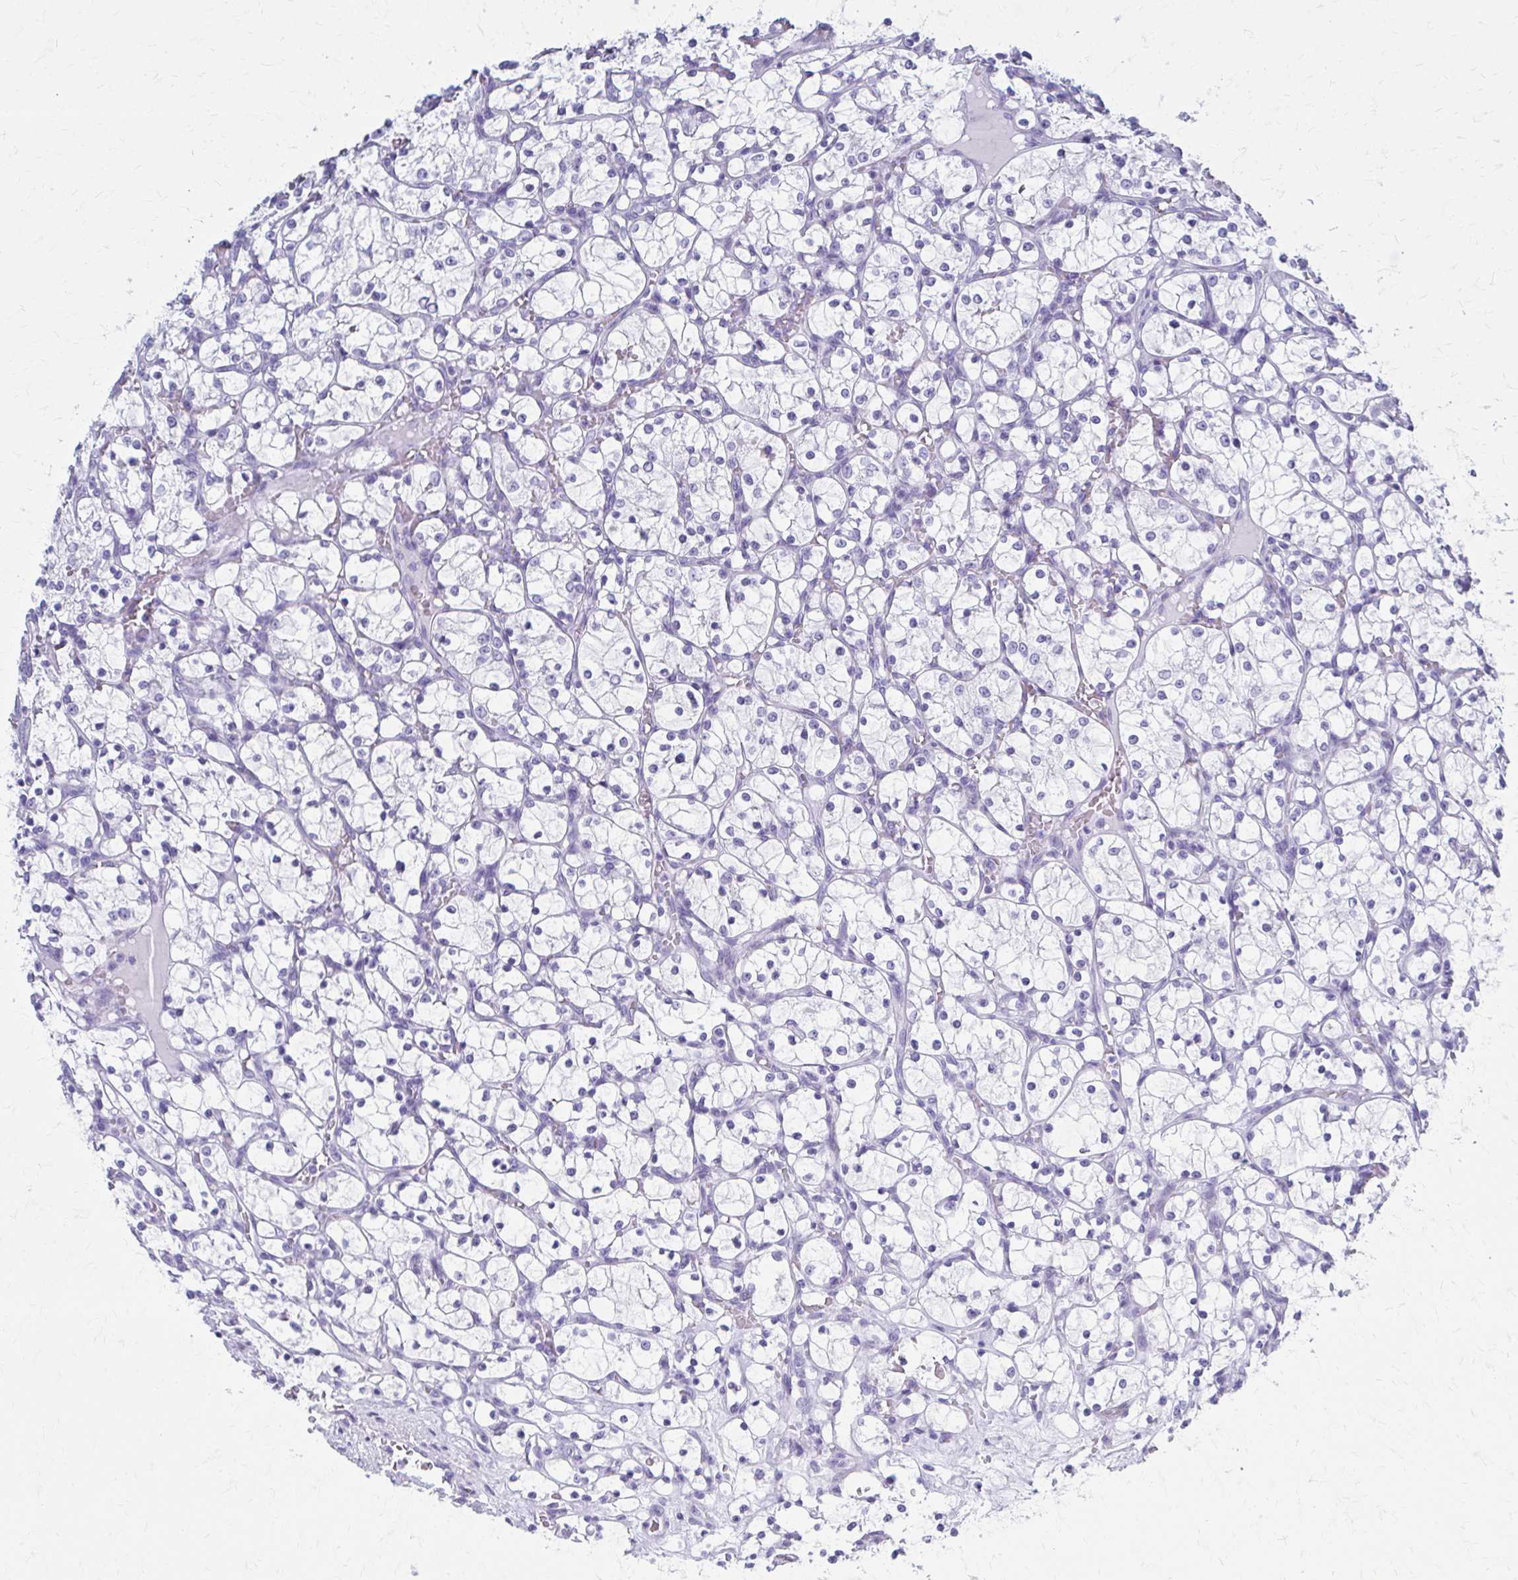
{"staining": {"intensity": "negative", "quantity": "none", "location": "none"}, "tissue": "renal cancer", "cell_type": "Tumor cells", "image_type": "cancer", "snomed": [{"axis": "morphology", "description": "Adenocarcinoma, NOS"}, {"axis": "topography", "description": "Kidney"}], "caption": "IHC of renal cancer exhibits no staining in tumor cells.", "gene": "CELF5", "patient": {"sex": "female", "age": 69}}